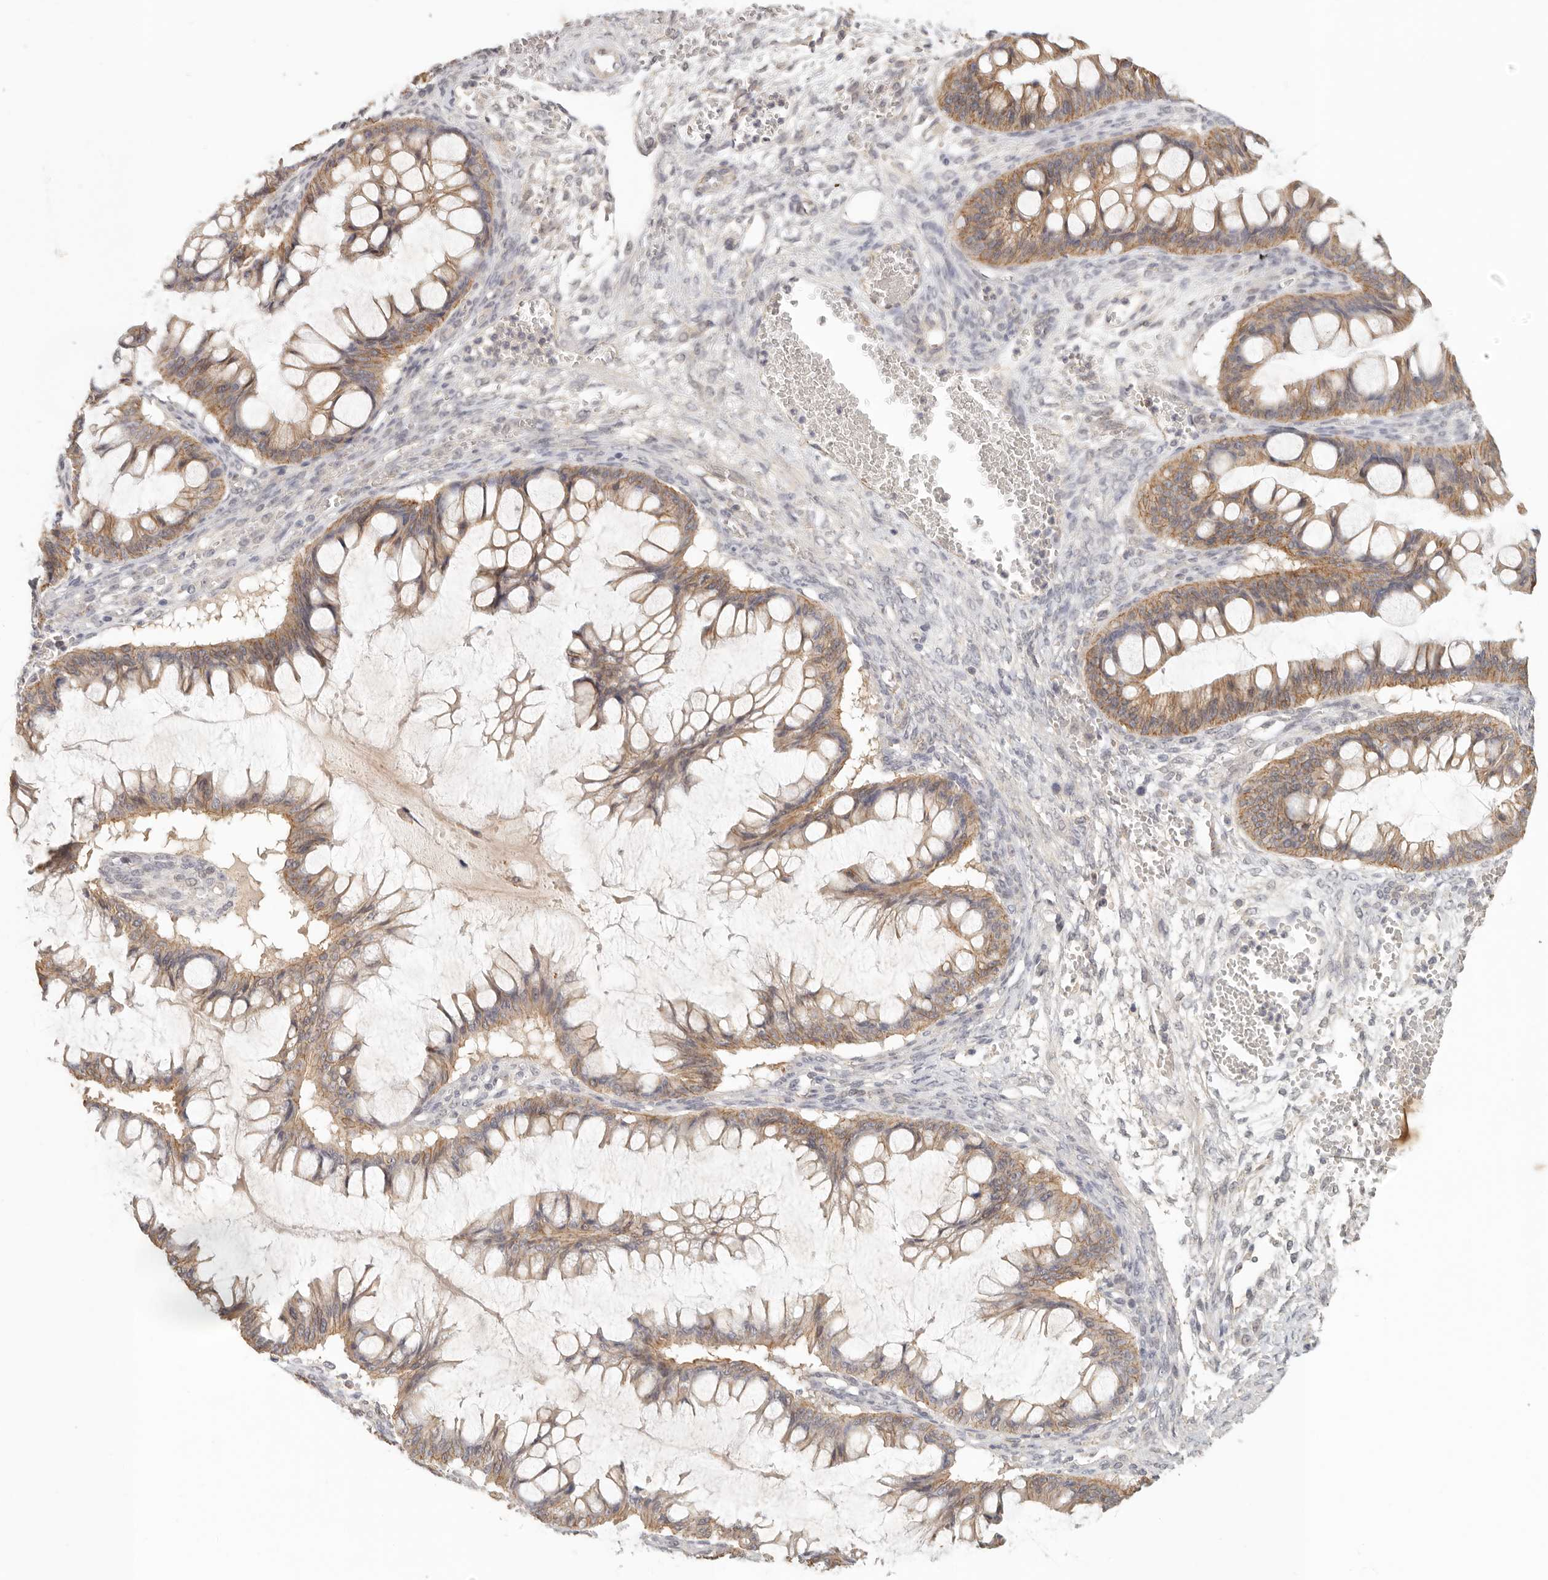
{"staining": {"intensity": "moderate", "quantity": ">75%", "location": "cytoplasmic/membranous"}, "tissue": "ovarian cancer", "cell_type": "Tumor cells", "image_type": "cancer", "snomed": [{"axis": "morphology", "description": "Cystadenocarcinoma, mucinous, NOS"}, {"axis": "topography", "description": "Ovary"}], "caption": "Human ovarian cancer (mucinous cystadenocarcinoma) stained for a protein (brown) exhibits moderate cytoplasmic/membranous positive staining in approximately >75% of tumor cells.", "gene": "ANXA9", "patient": {"sex": "female", "age": 73}}